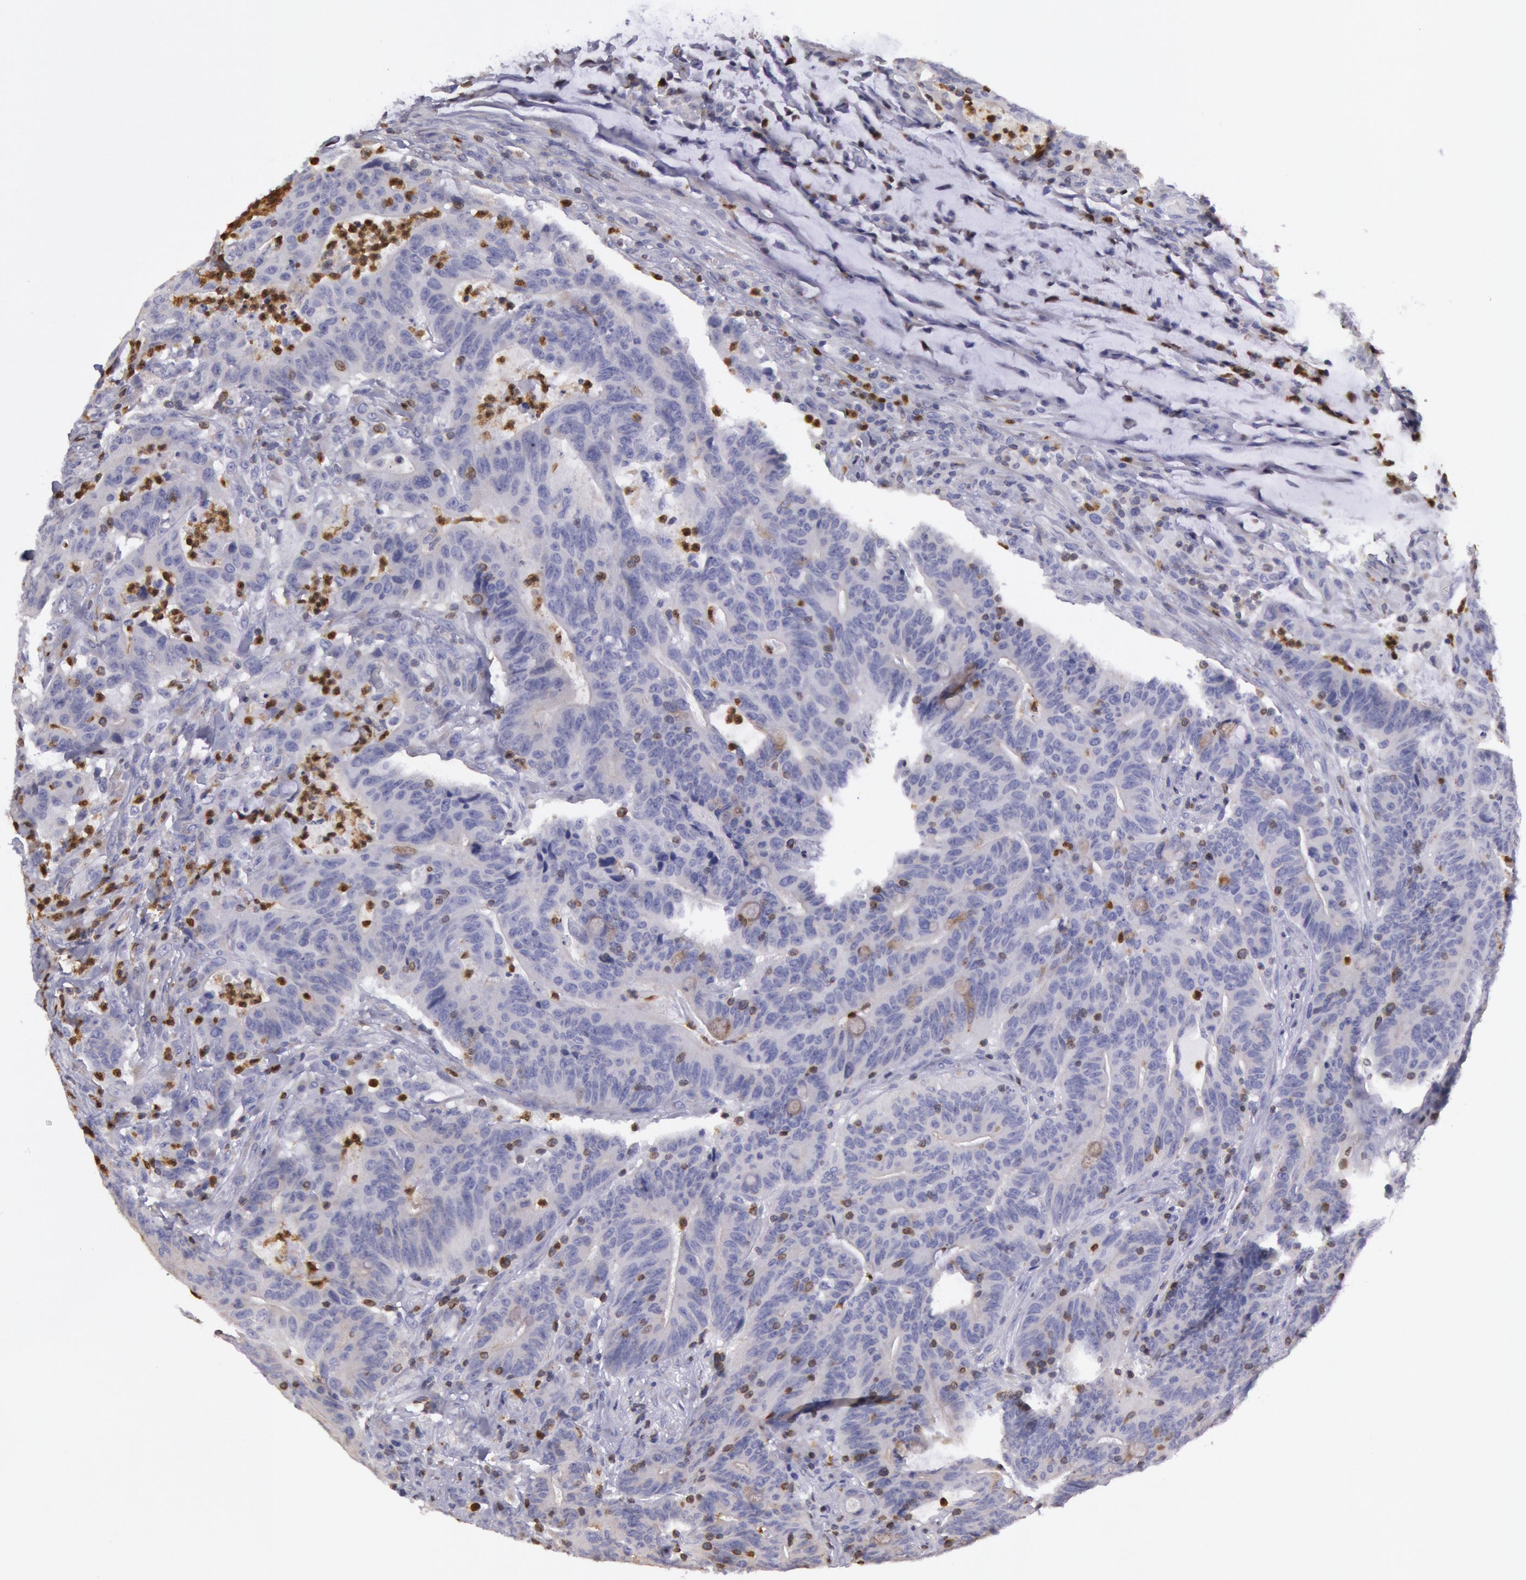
{"staining": {"intensity": "negative", "quantity": "none", "location": "none"}, "tissue": "colorectal cancer", "cell_type": "Tumor cells", "image_type": "cancer", "snomed": [{"axis": "morphology", "description": "Adenocarcinoma, NOS"}, {"axis": "topography", "description": "Colon"}], "caption": "Tumor cells are negative for brown protein staining in colorectal cancer (adenocarcinoma).", "gene": "RAB27A", "patient": {"sex": "male", "age": 54}}